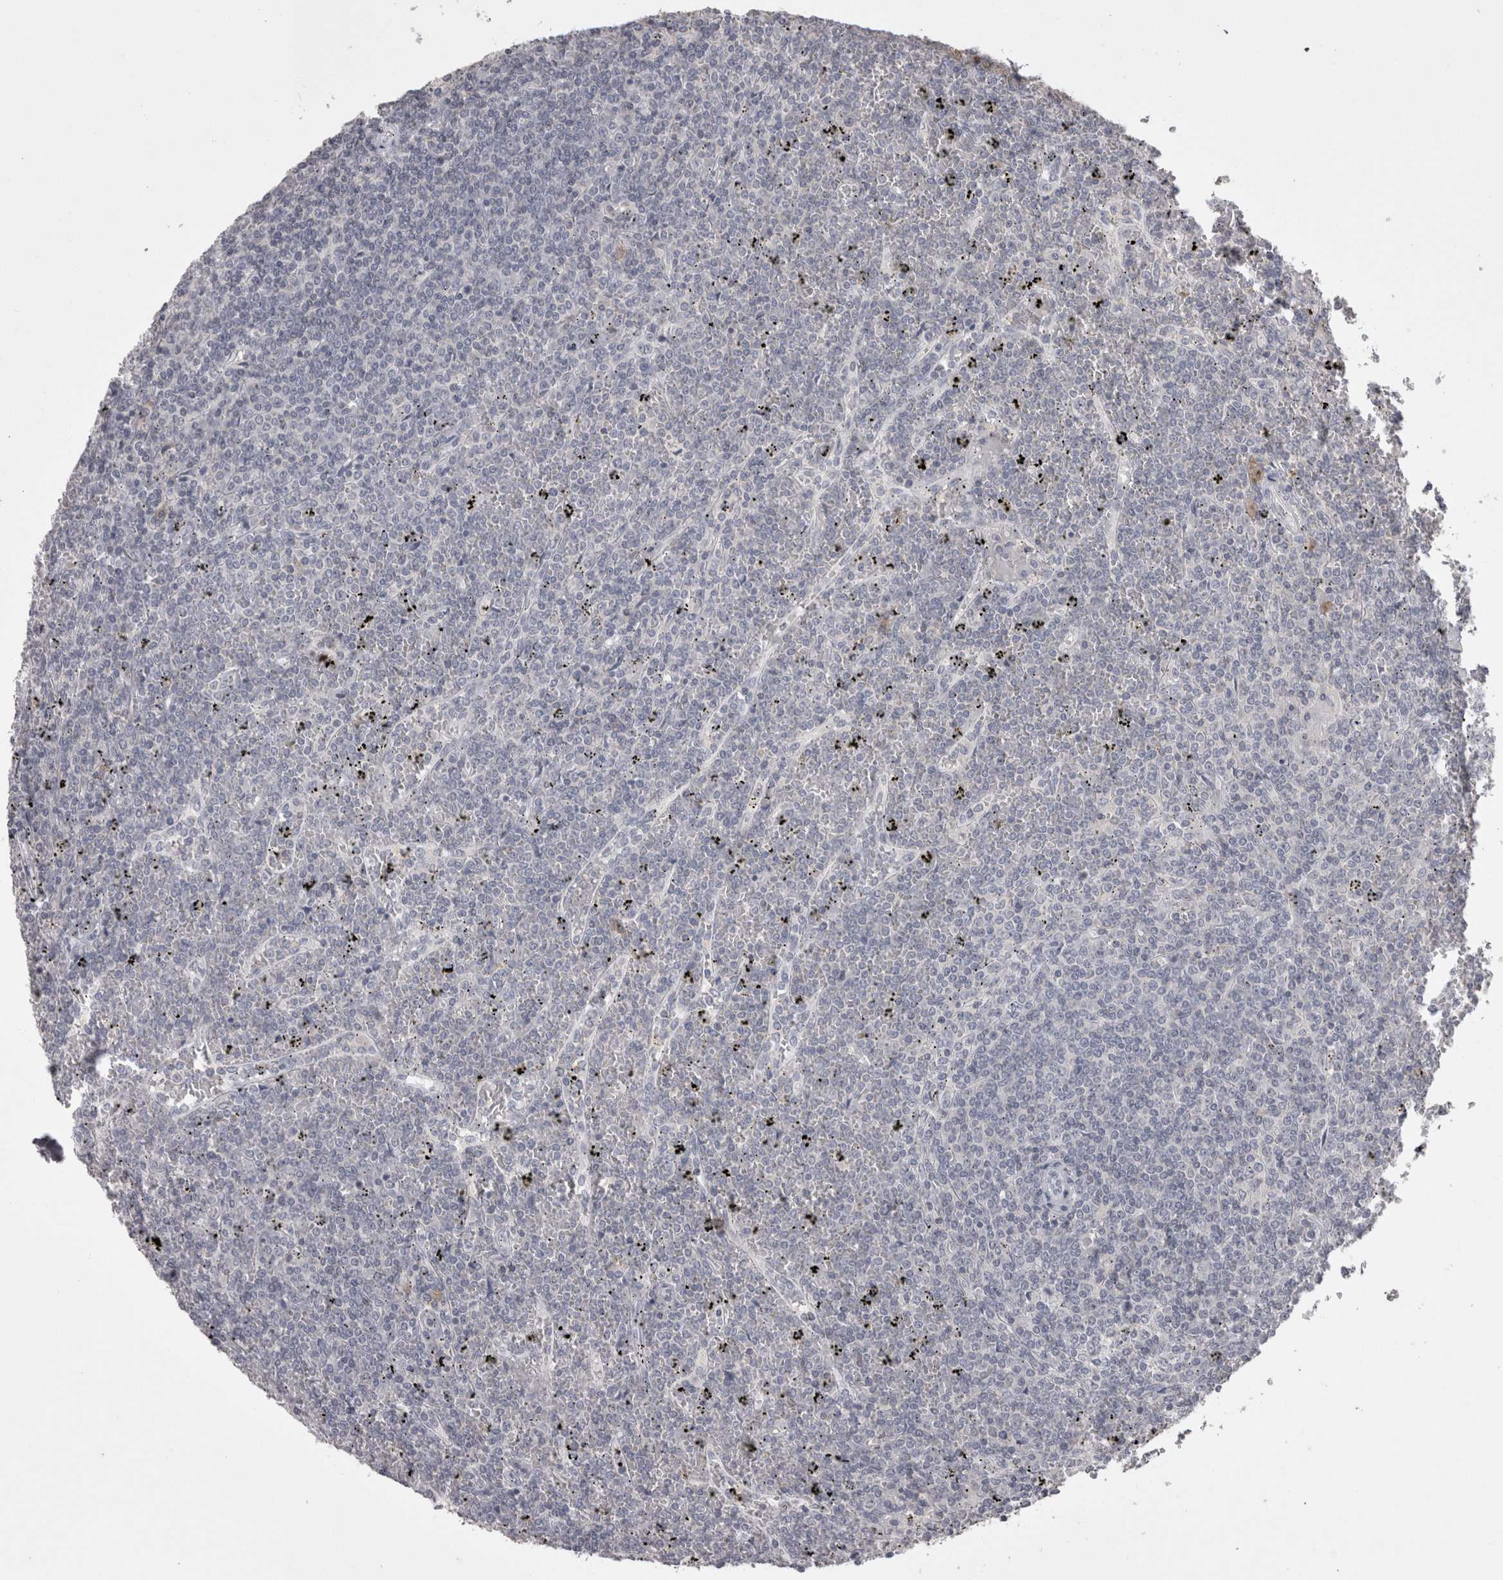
{"staining": {"intensity": "negative", "quantity": "none", "location": "none"}, "tissue": "lymphoma", "cell_type": "Tumor cells", "image_type": "cancer", "snomed": [{"axis": "morphology", "description": "Malignant lymphoma, non-Hodgkin's type, Low grade"}, {"axis": "topography", "description": "Spleen"}], "caption": "A high-resolution histopathology image shows immunohistochemistry (IHC) staining of lymphoma, which displays no significant positivity in tumor cells.", "gene": "LAX1", "patient": {"sex": "female", "age": 19}}